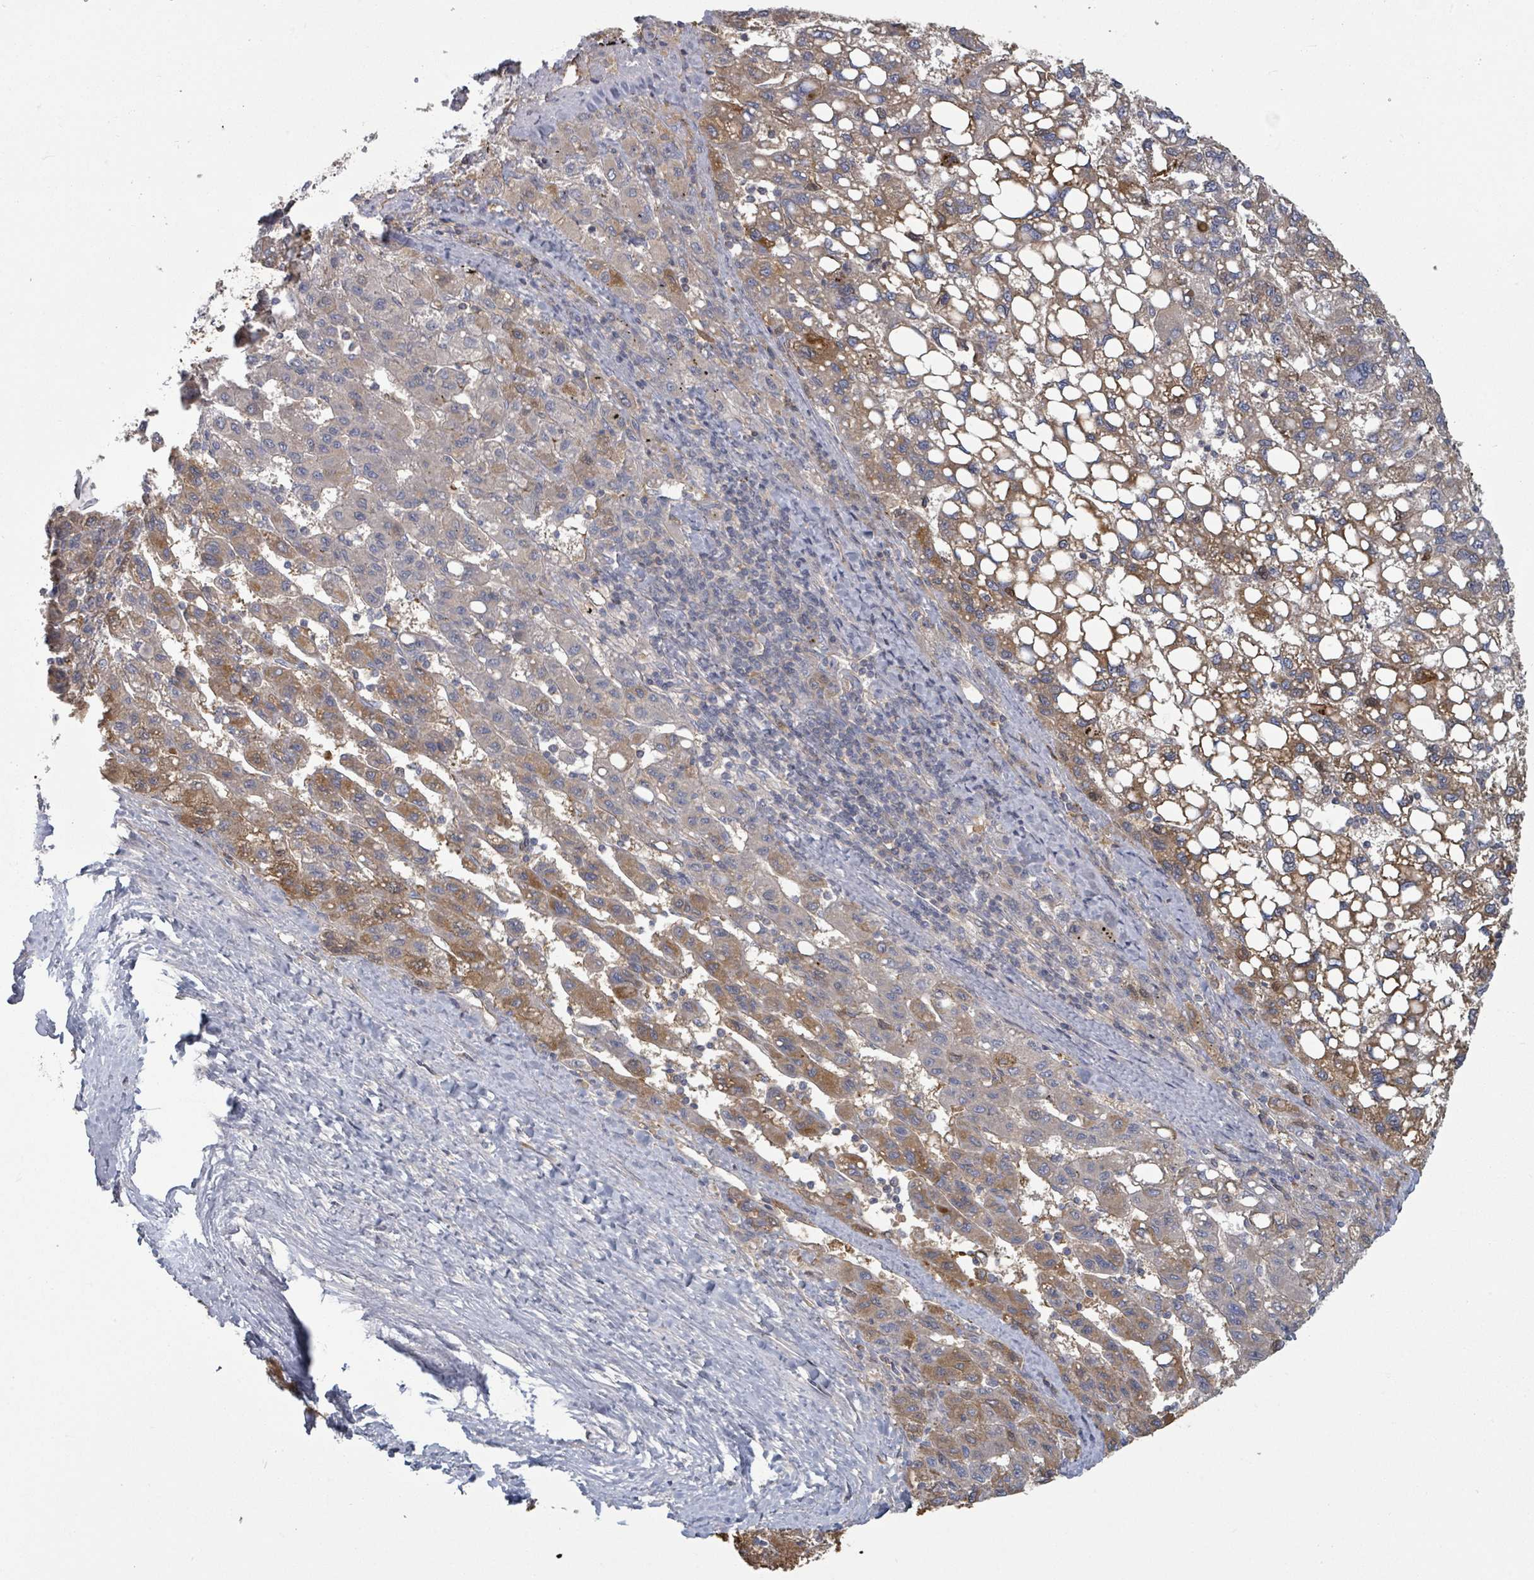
{"staining": {"intensity": "weak", "quantity": "25%-75%", "location": "cytoplasmic/membranous"}, "tissue": "liver cancer", "cell_type": "Tumor cells", "image_type": "cancer", "snomed": [{"axis": "morphology", "description": "Carcinoma, Hepatocellular, NOS"}, {"axis": "topography", "description": "Liver"}], "caption": "Immunohistochemical staining of human liver hepatocellular carcinoma shows weak cytoplasmic/membranous protein expression in approximately 25%-75% of tumor cells.", "gene": "GABBR1", "patient": {"sex": "female", "age": 82}}